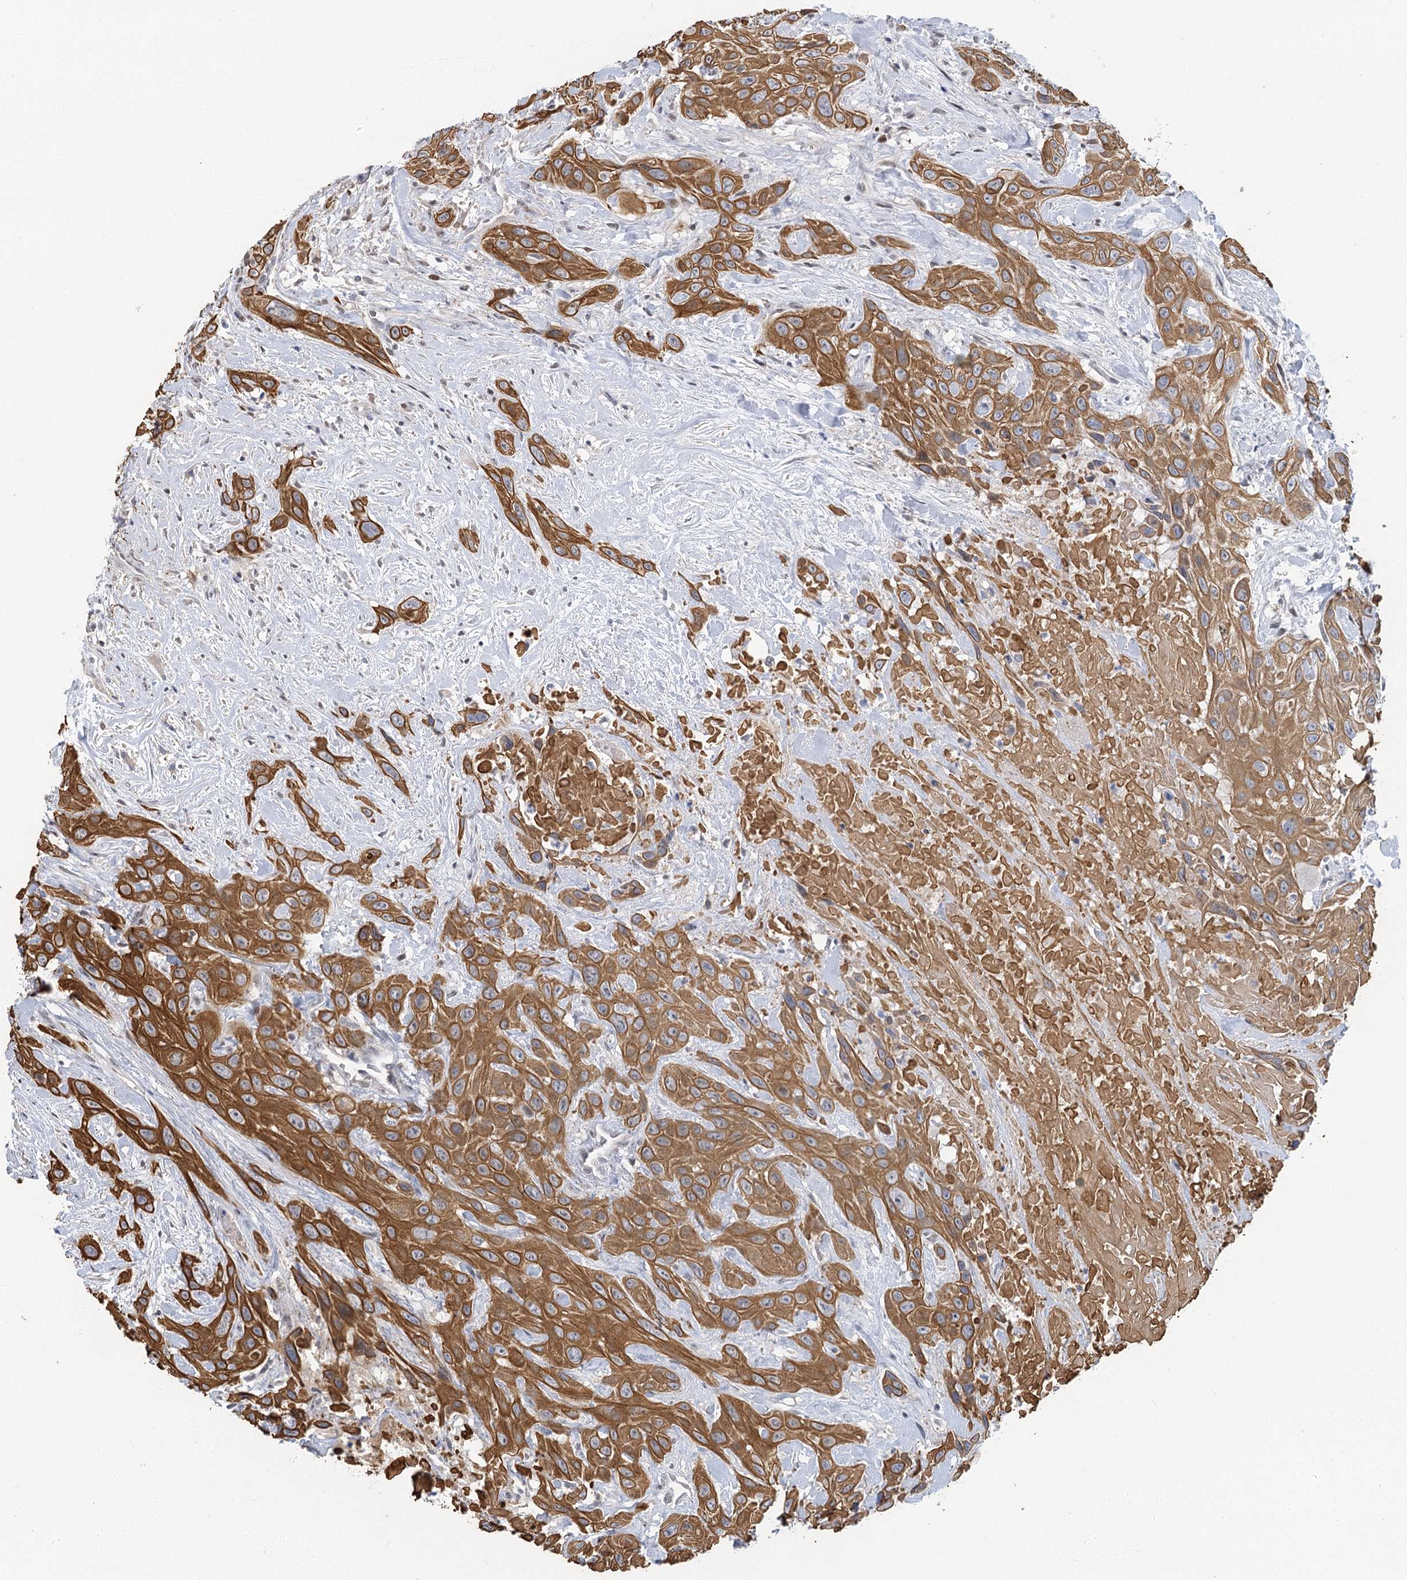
{"staining": {"intensity": "moderate", "quantity": ">75%", "location": "cytoplasmic/membranous"}, "tissue": "head and neck cancer", "cell_type": "Tumor cells", "image_type": "cancer", "snomed": [{"axis": "morphology", "description": "Squamous cell carcinoma, NOS"}, {"axis": "topography", "description": "Head-Neck"}], "caption": "Immunohistochemical staining of head and neck cancer (squamous cell carcinoma) exhibits moderate cytoplasmic/membranous protein positivity in about >75% of tumor cells.", "gene": "IL11RA", "patient": {"sex": "male", "age": 81}}